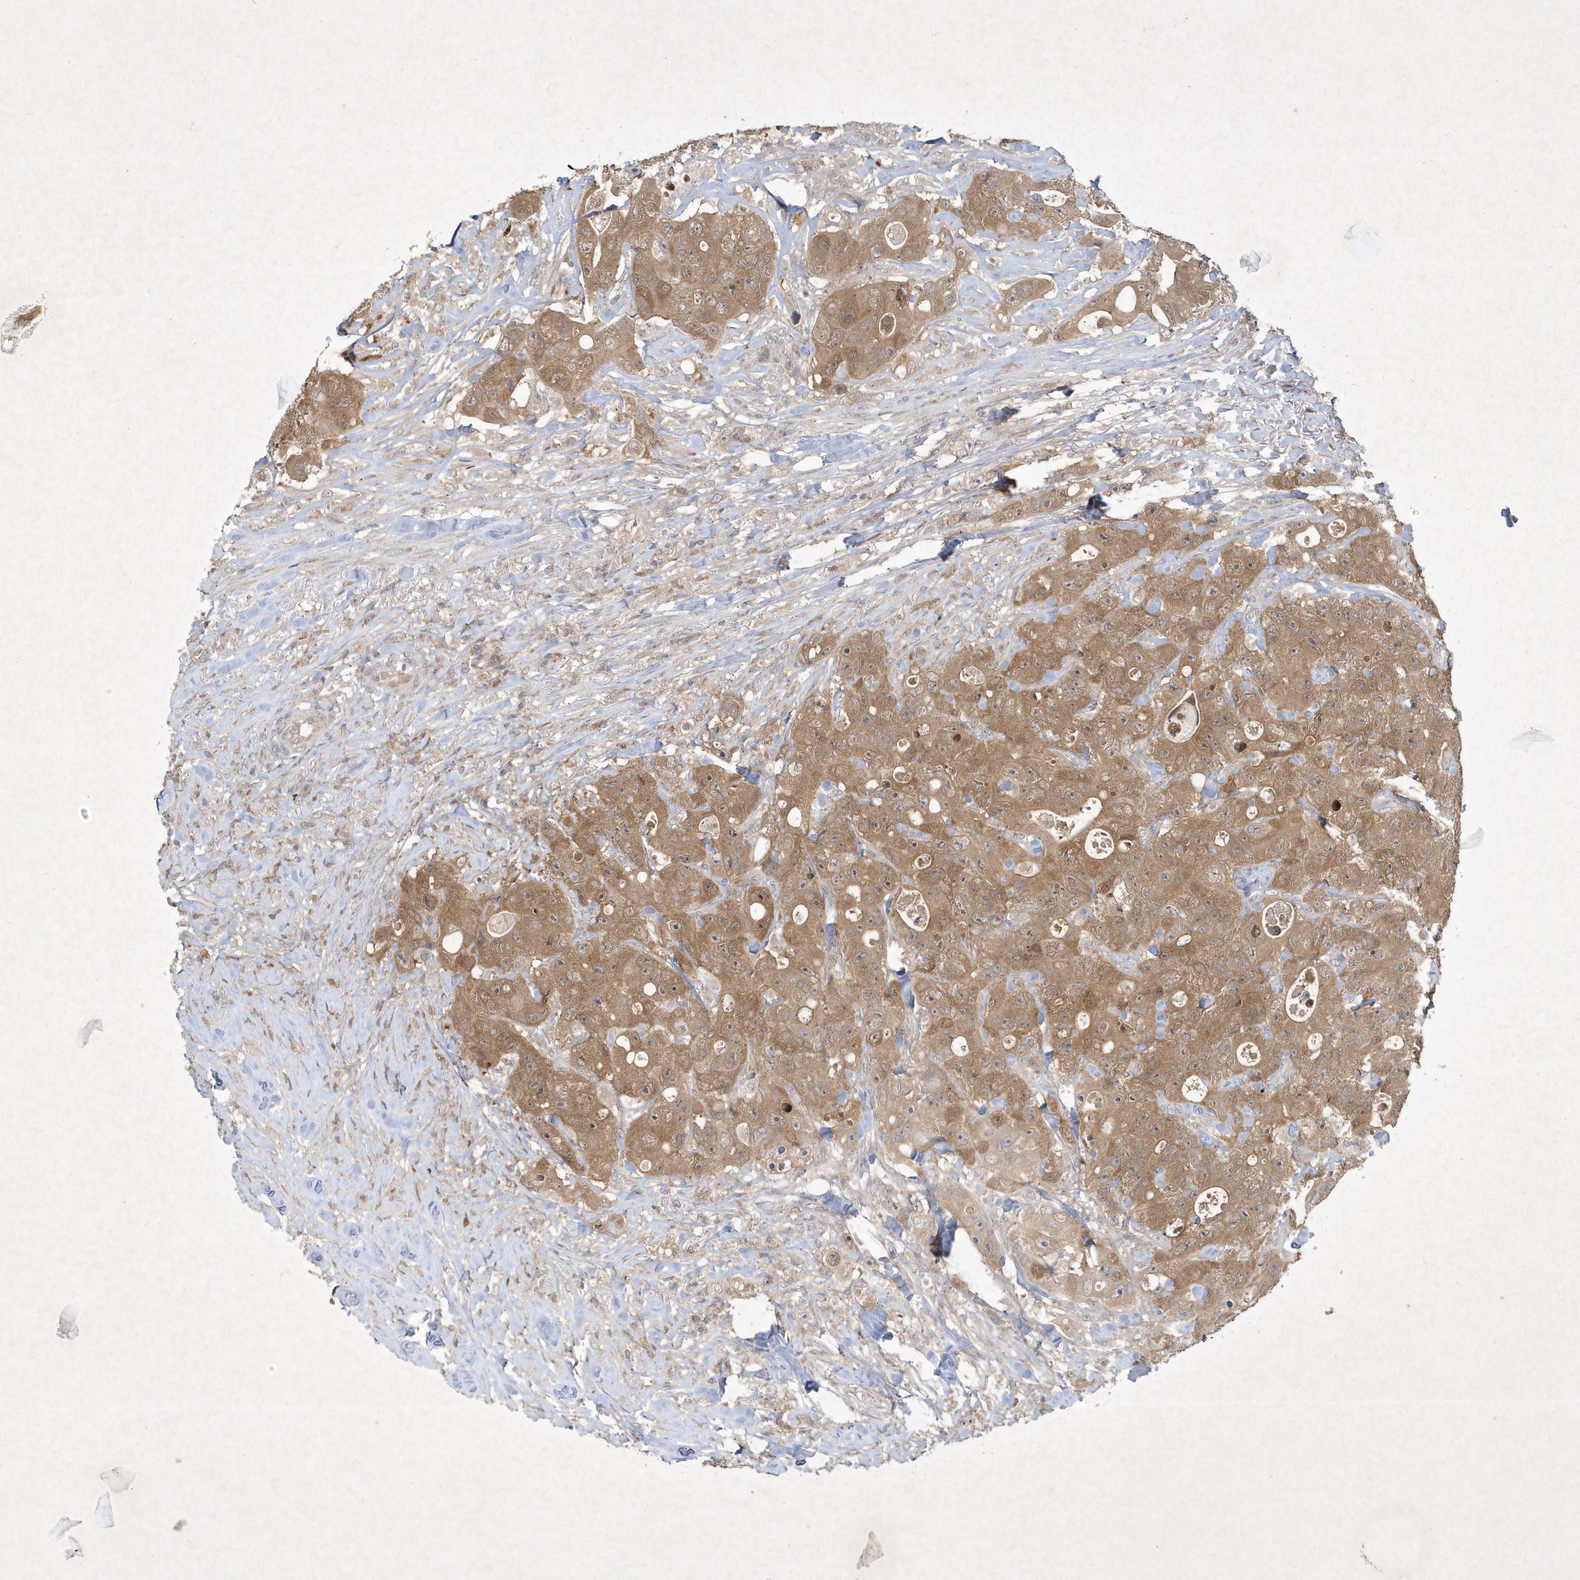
{"staining": {"intensity": "moderate", "quantity": ">75%", "location": "cytoplasmic/membranous"}, "tissue": "colorectal cancer", "cell_type": "Tumor cells", "image_type": "cancer", "snomed": [{"axis": "morphology", "description": "Adenocarcinoma, NOS"}, {"axis": "topography", "description": "Colon"}], "caption": "A medium amount of moderate cytoplasmic/membranous positivity is seen in about >75% of tumor cells in colorectal cancer tissue. Using DAB (brown) and hematoxylin (blue) stains, captured at high magnification using brightfield microscopy.", "gene": "AKR7A2", "patient": {"sex": "female", "age": 46}}